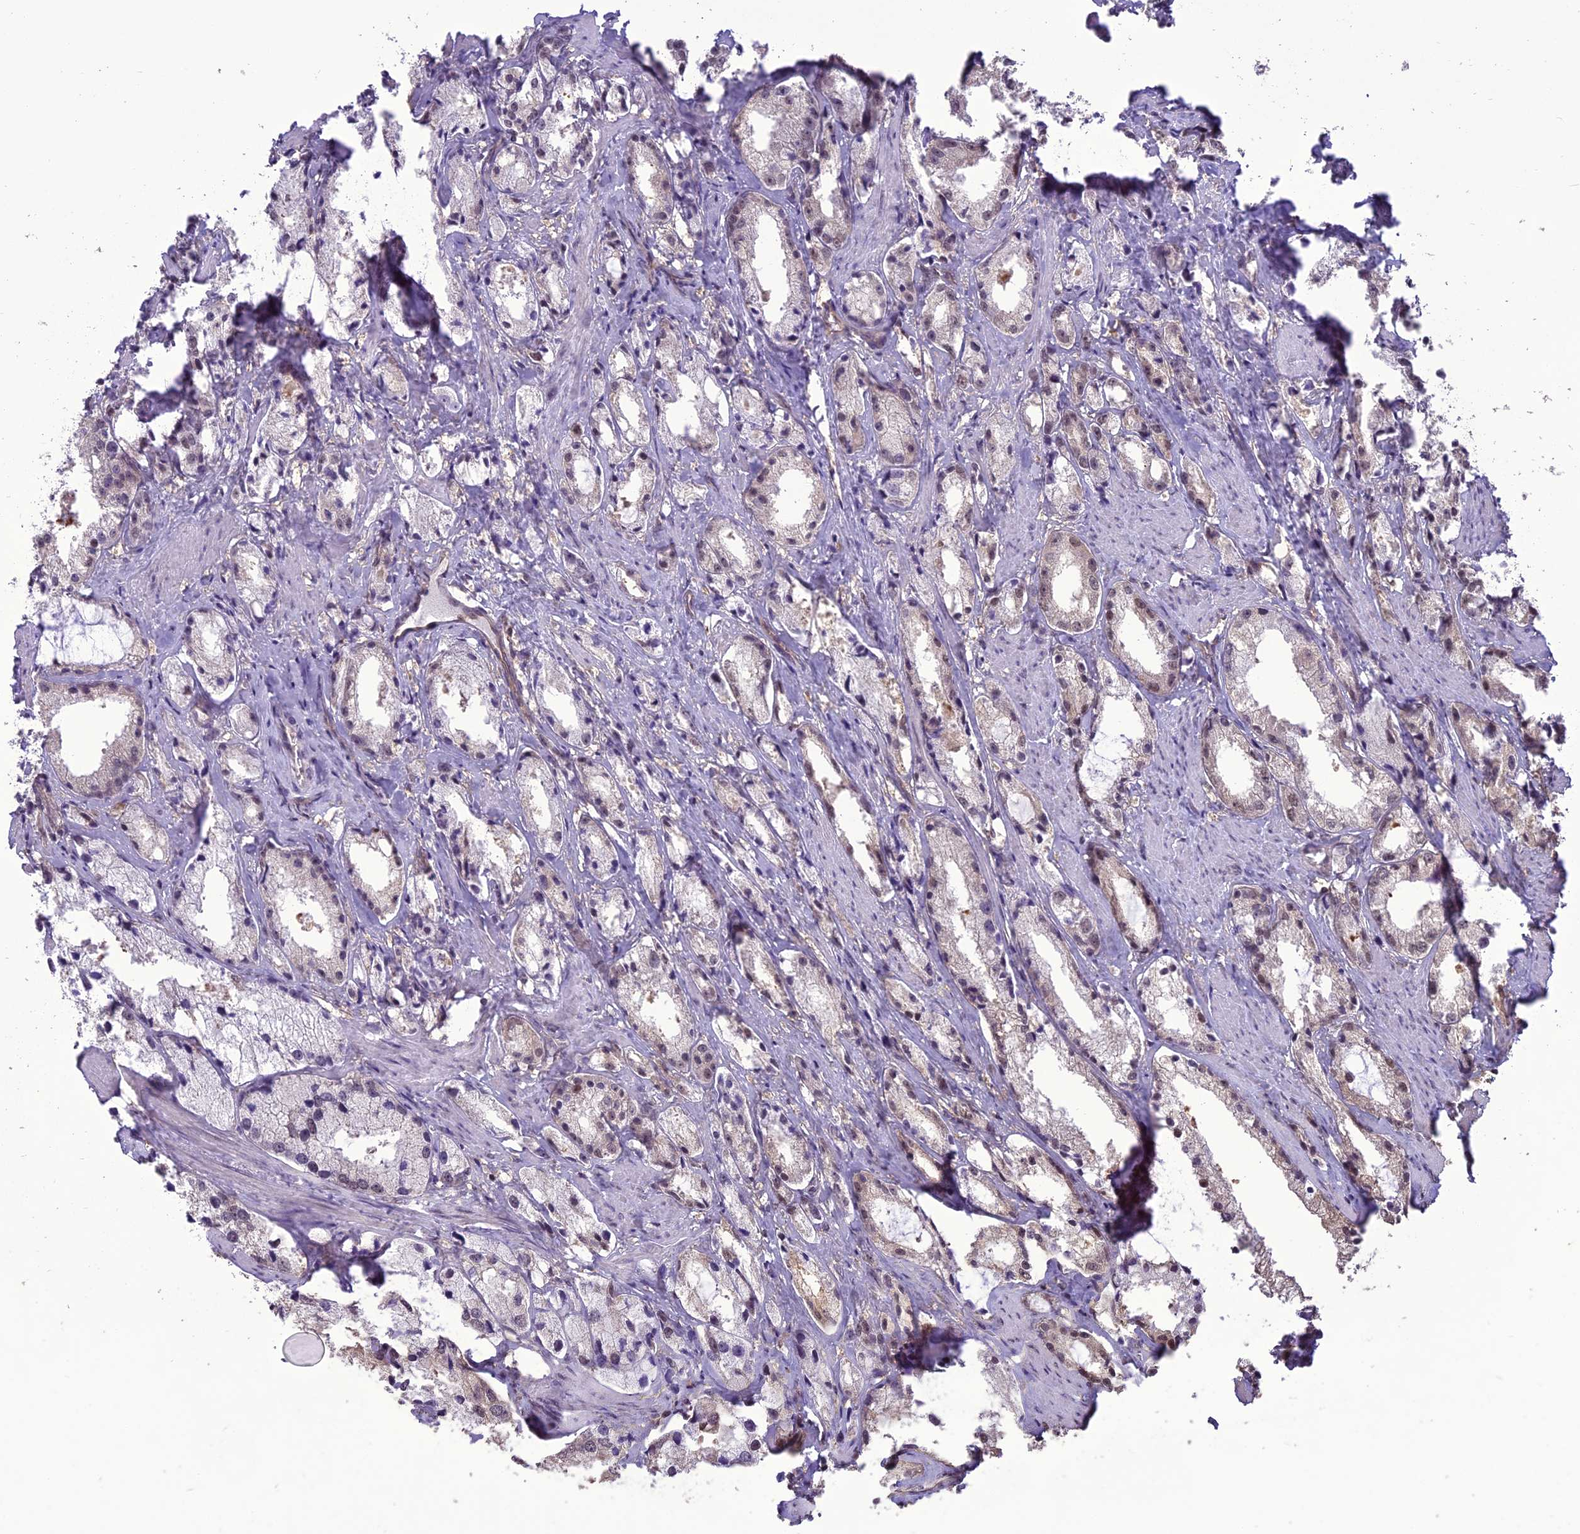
{"staining": {"intensity": "weak", "quantity": "<25%", "location": "nuclear"}, "tissue": "prostate cancer", "cell_type": "Tumor cells", "image_type": "cancer", "snomed": [{"axis": "morphology", "description": "Adenocarcinoma, High grade"}, {"axis": "topography", "description": "Prostate"}], "caption": "An immunohistochemistry (IHC) micrograph of prostate high-grade adenocarcinoma is shown. There is no staining in tumor cells of prostate high-grade adenocarcinoma.", "gene": "TIGD7", "patient": {"sex": "male", "age": 66}}